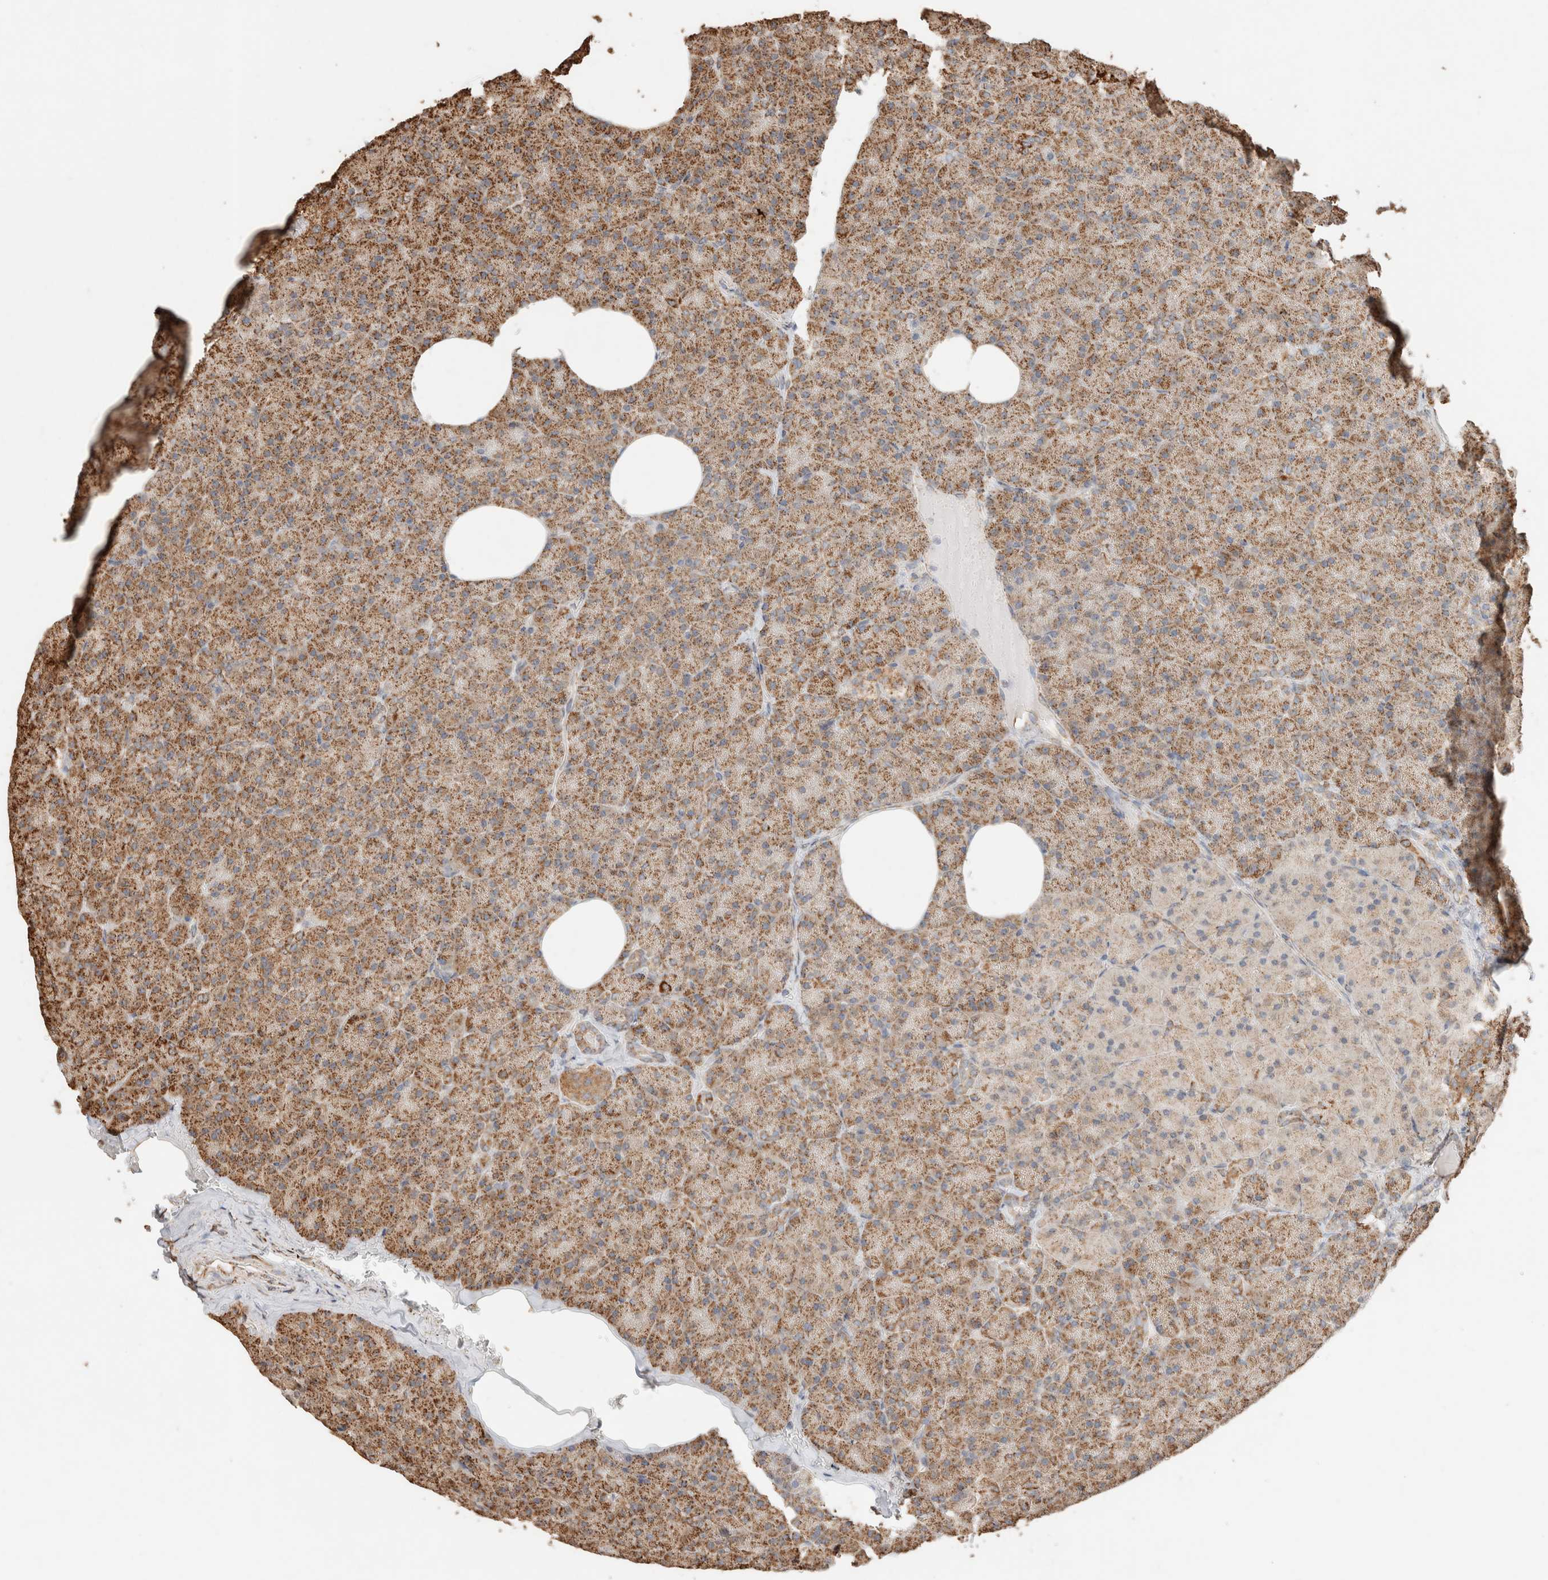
{"staining": {"intensity": "strong", "quantity": ">75%", "location": "cytoplasmic/membranous"}, "tissue": "pancreas", "cell_type": "Exocrine glandular cells", "image_type": "normal", "snomed": [{"axis": "morphology", "description": "Normal tissue, NOS"}, {"axis": "topography", "description": "Pancreas"}], "caption": "Protein staining by IHC shows strong cytoplasmic/membranous positivity in approximately >75% of exocrine glandular cells in unremarkable pancreas. The protein is shown in brown color, while the nuclei are stained blue.", "gene": "SDC2", "patient": {"sex": "female", "age": 35}}